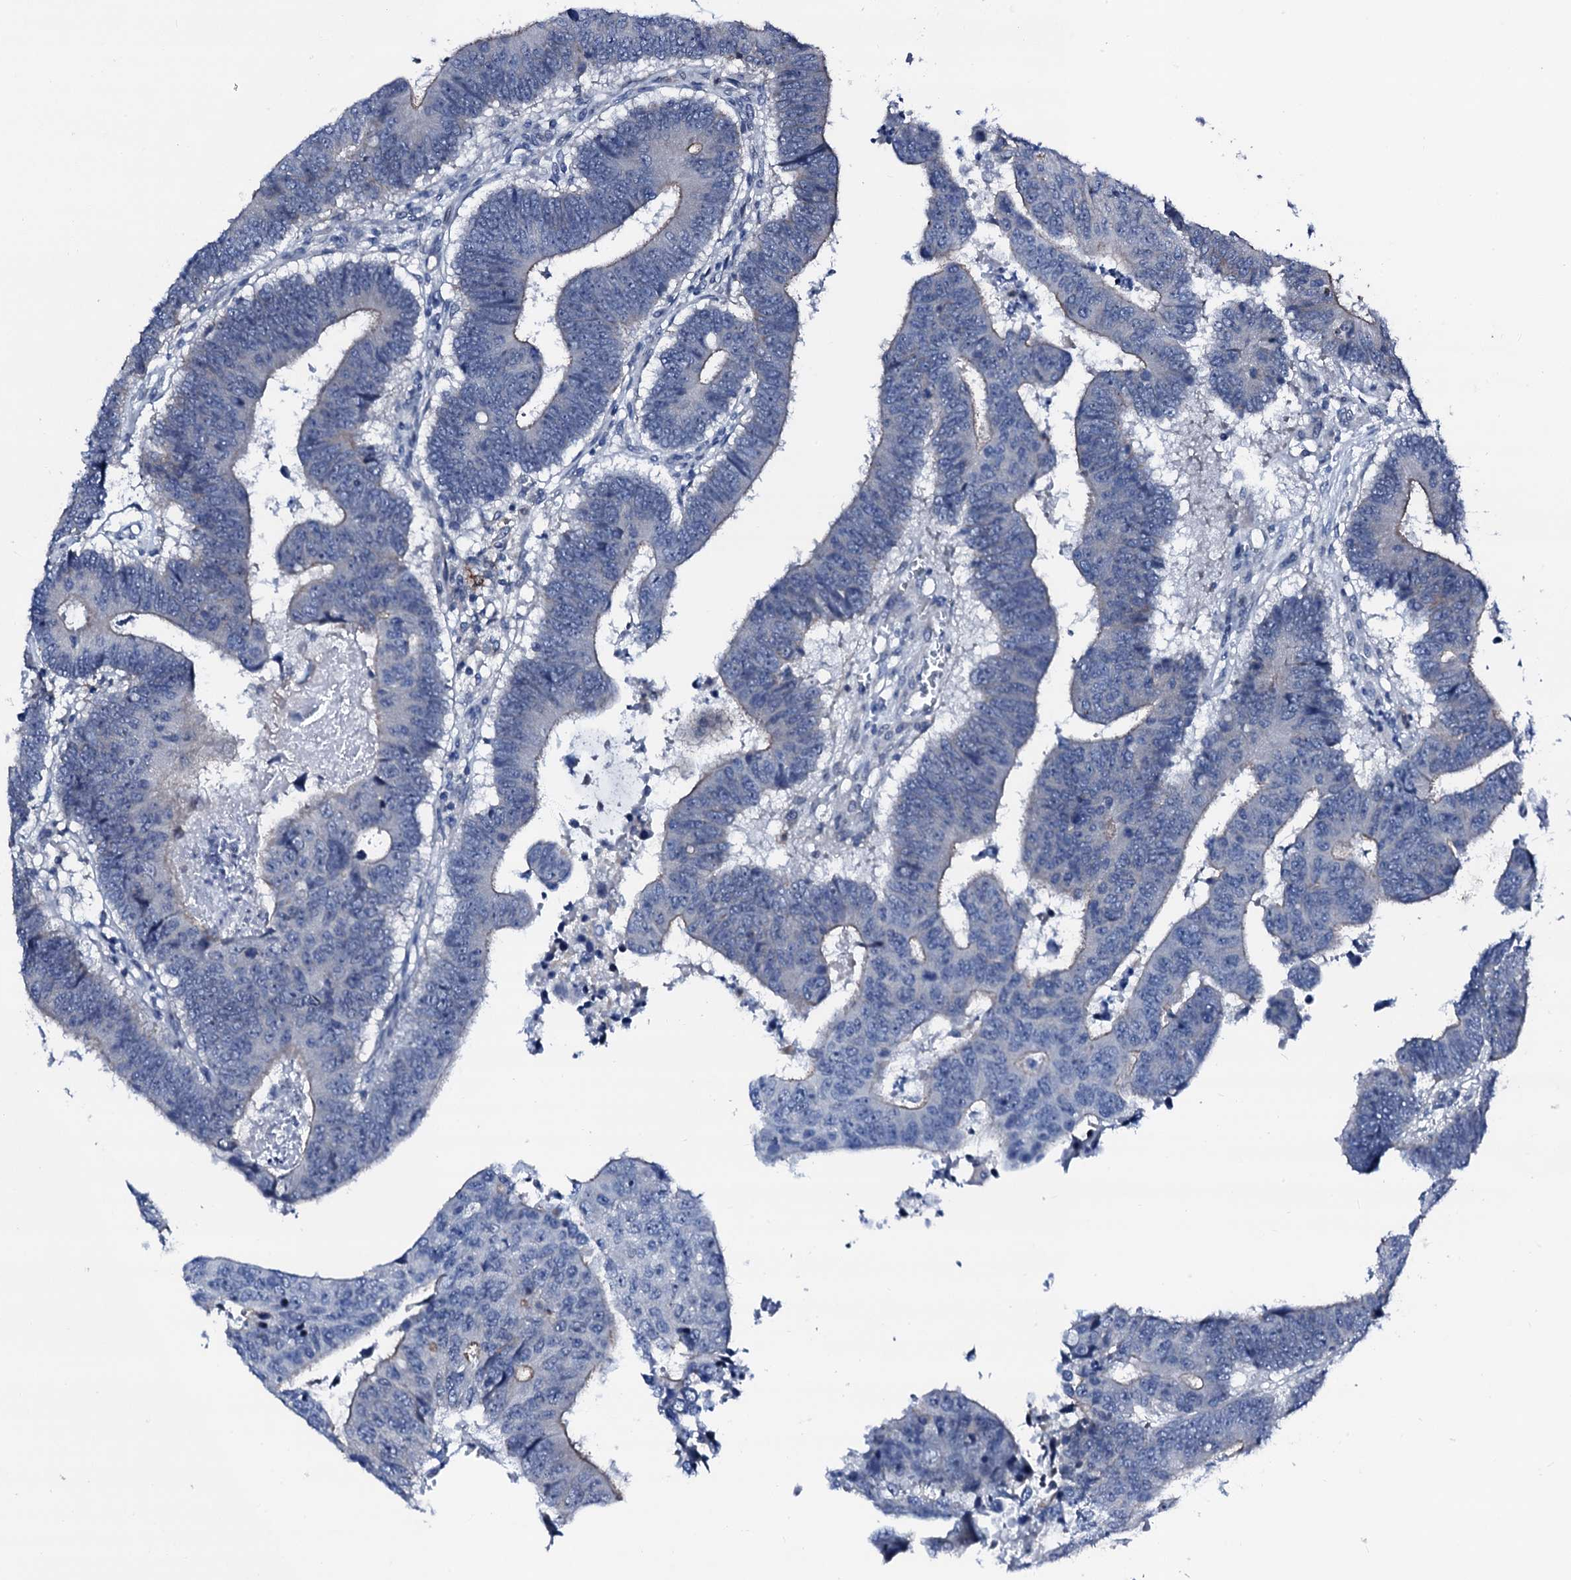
{"staining": {"intensity": "negative", "quantity": "none", "location": "none"}, "tissue": "colorectal cancer", "cell_type": "Tumor cells", "image_type": "cancer", "snomed": [{"axis": "morphology", "description": "Adenocarcinoma, NOS"}, {"axis": "topography", "description": "Rectum"}], "caption": "Tumor cells are negative for brown protein staining in colorectal cancer.", "gene": "TRAFD1", "patient": {"sex": "male", "age": 84}}